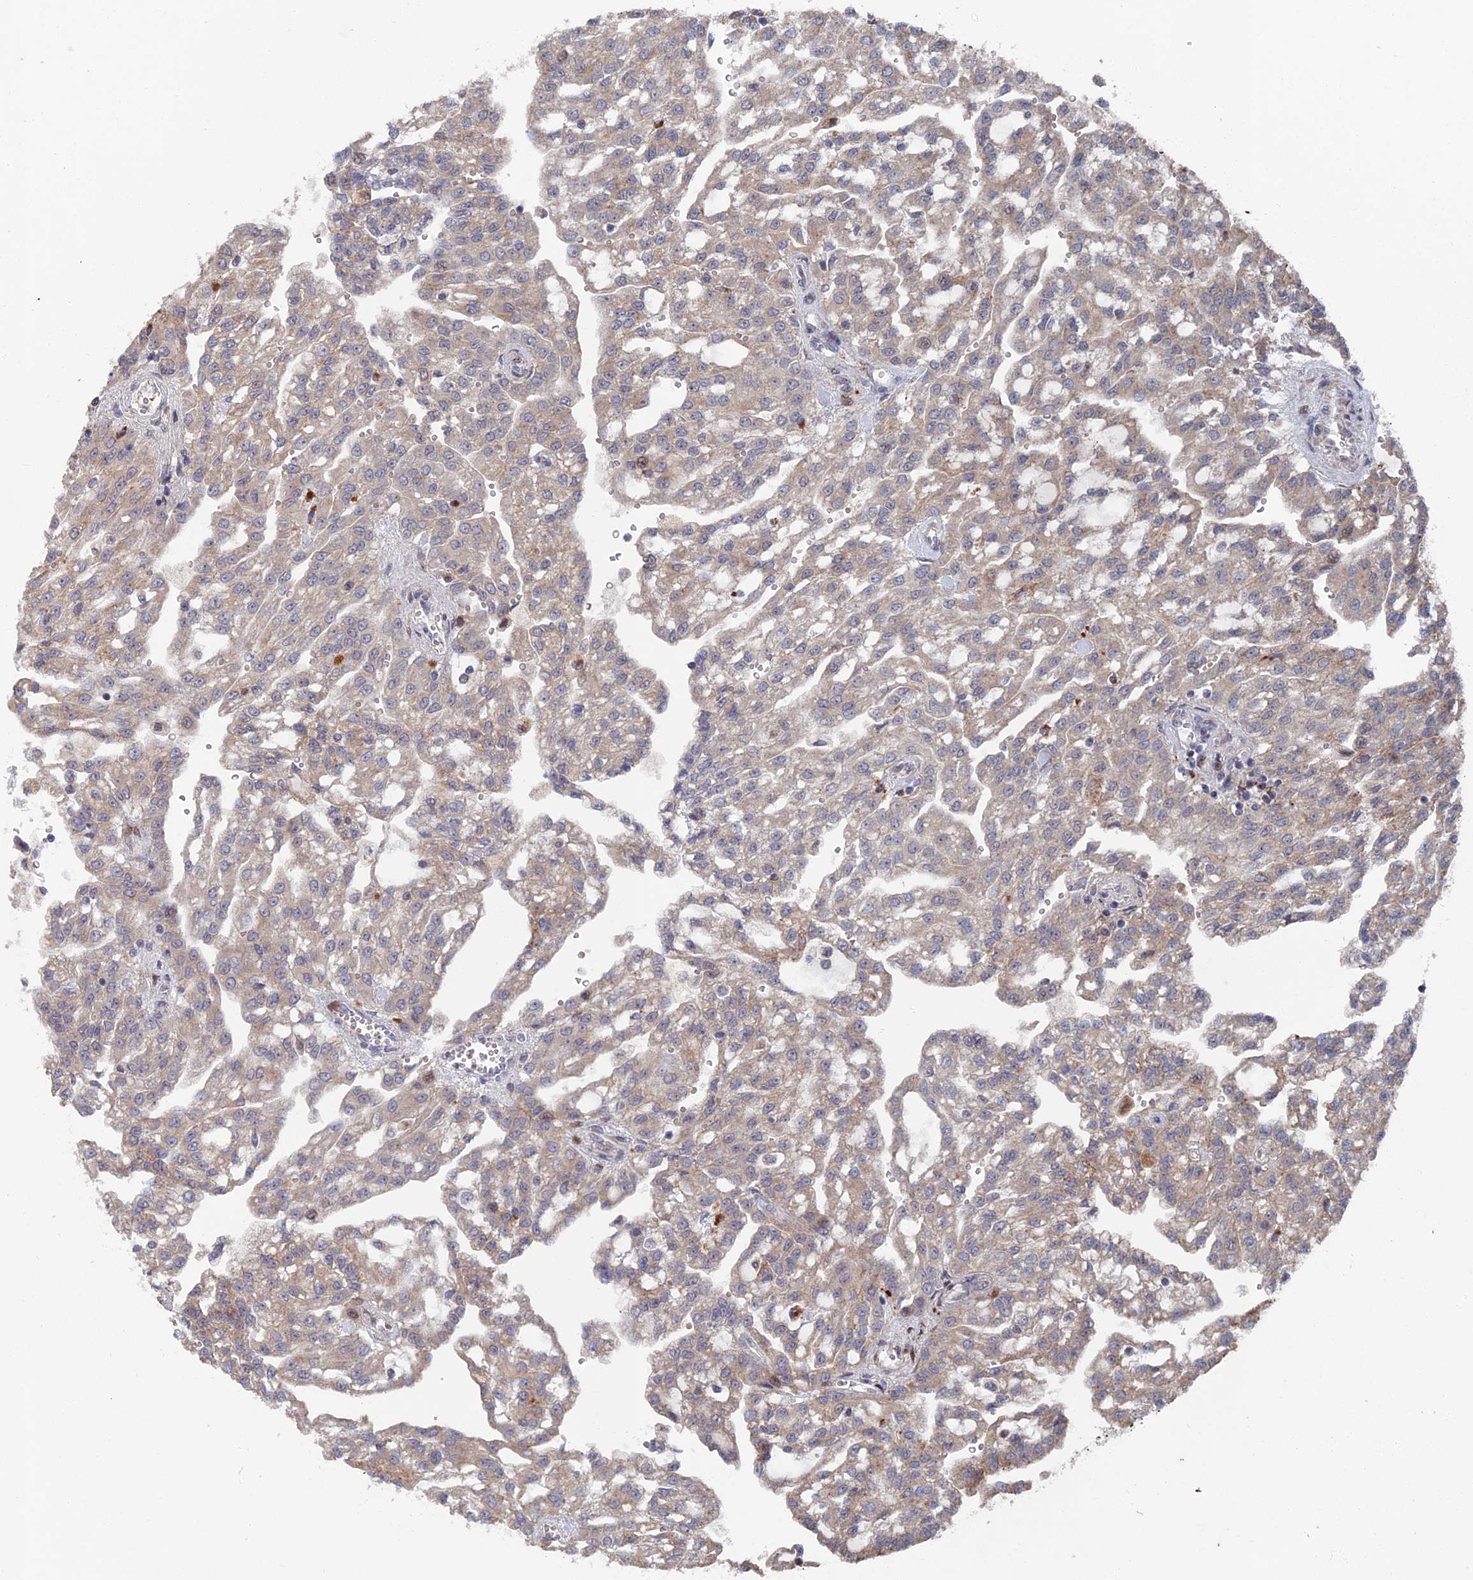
{"staining": {"intensity": "moderate", "quantity": "<25%", "location": "cytoplasmic/membranous"}, "tissue": "renal cancer", "cell_type": "Tumor cells", "image_type": "cancer", "snomed": [{"axis": "morphology", "description": "Adenocarcinoma, NOS"}, {"axis": "topography", "description": "Kidney"}], "caption": "Adenocarcinoma (renal) stained for a protein demonstrates moderate cytoplasmic/membranous positivity in tumor cells.", "gene": "GTF2IRD1", "patient": {"sex": "male", "age": 63}}